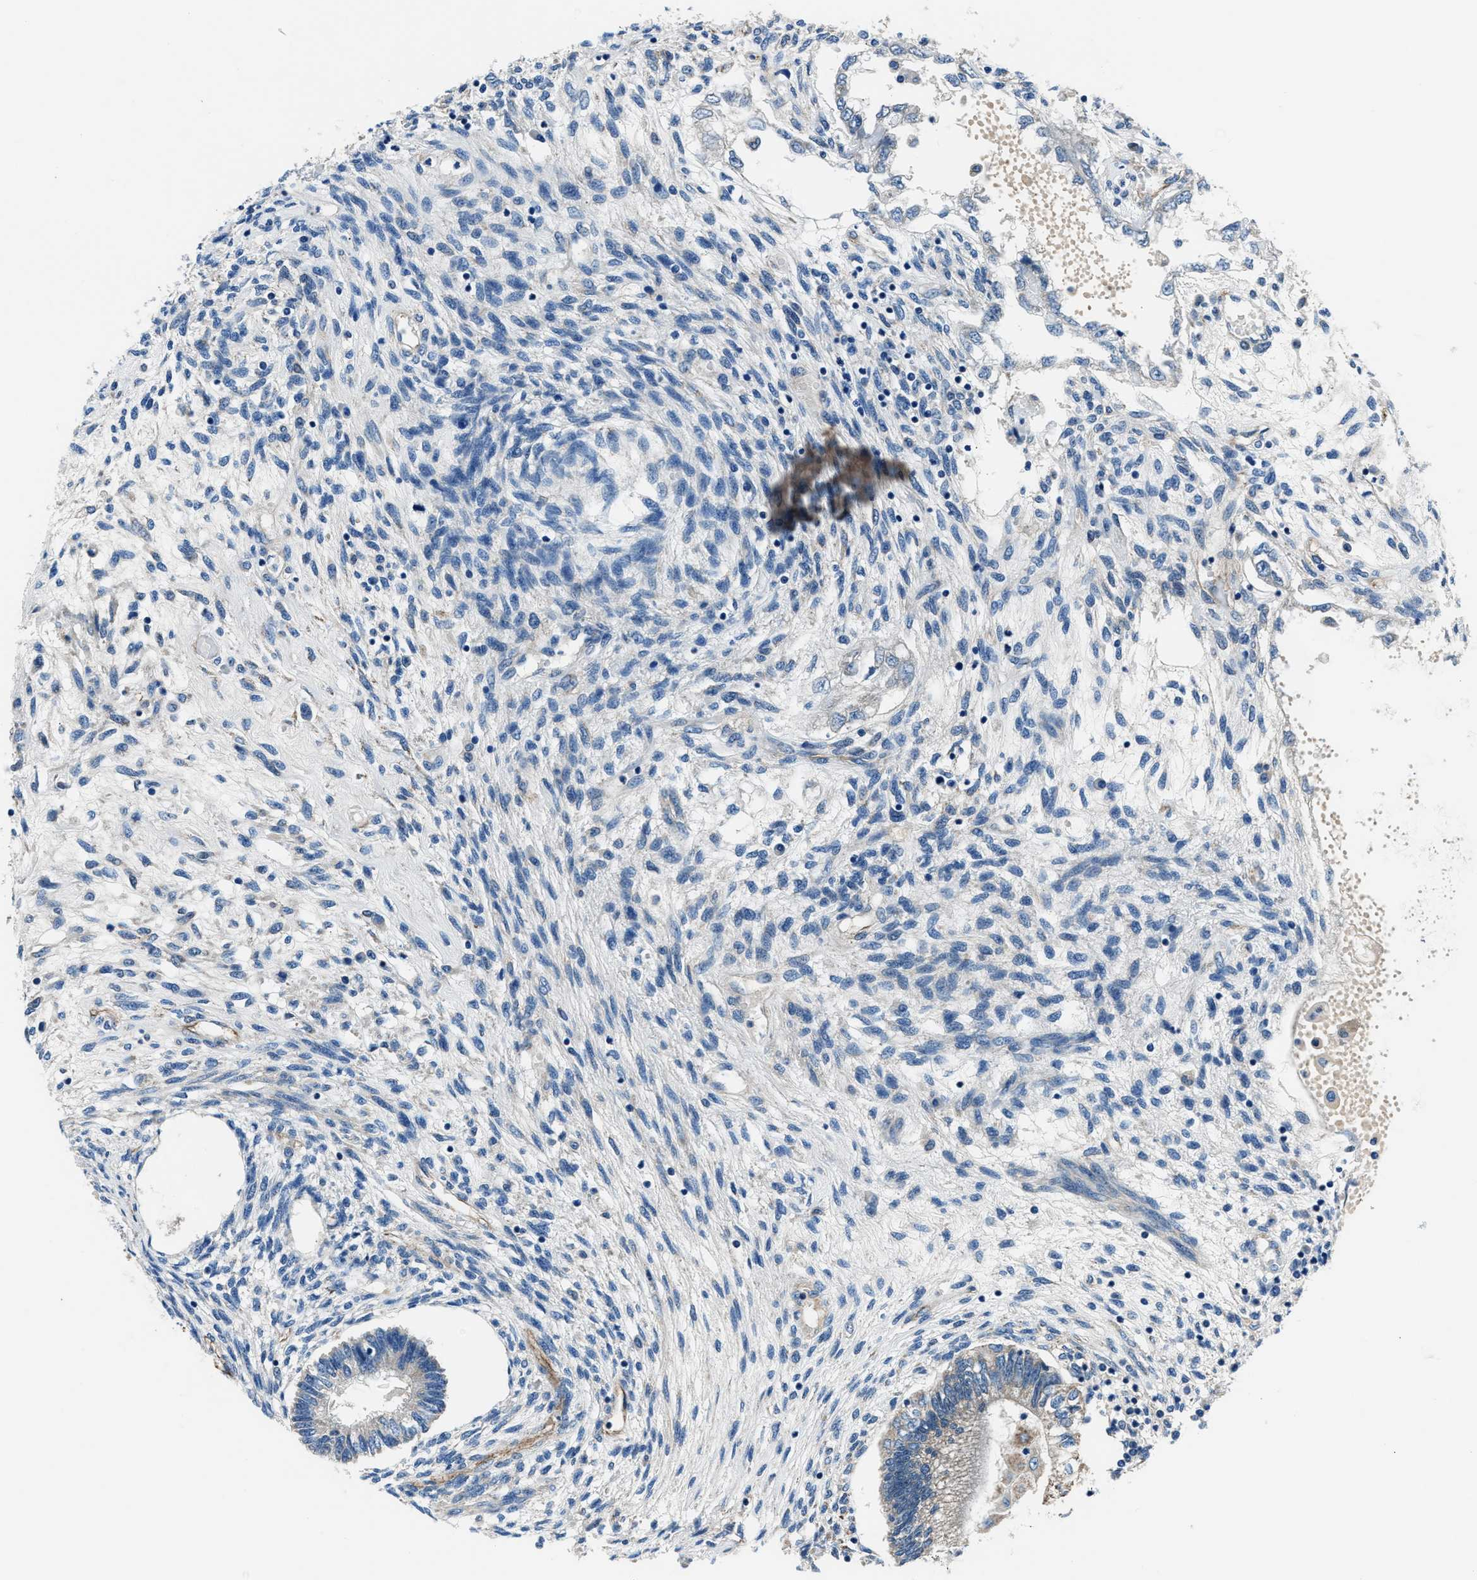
{"staining": {"intensity": "weak", "quantity": "<25%", "location": "cytoplasmic/membranous"}, "tissue": "testis cancer", "cell_type": "Tumor cells", "image_type": "cancer", "snomed": [{"axis": "morphology", "description": "Seminoma, NOS"}, {"axis": "topography", "description": "Testis"}], "caption": "An IHC photomicrograph of seminoma (testis) is shown. There is no staining in tumor cells of seminoma (testis). (DAB immunohistochemistry, high magnification).", "gene": "PRTFDC1", "patient": {"sex": "male", "age": 28}}